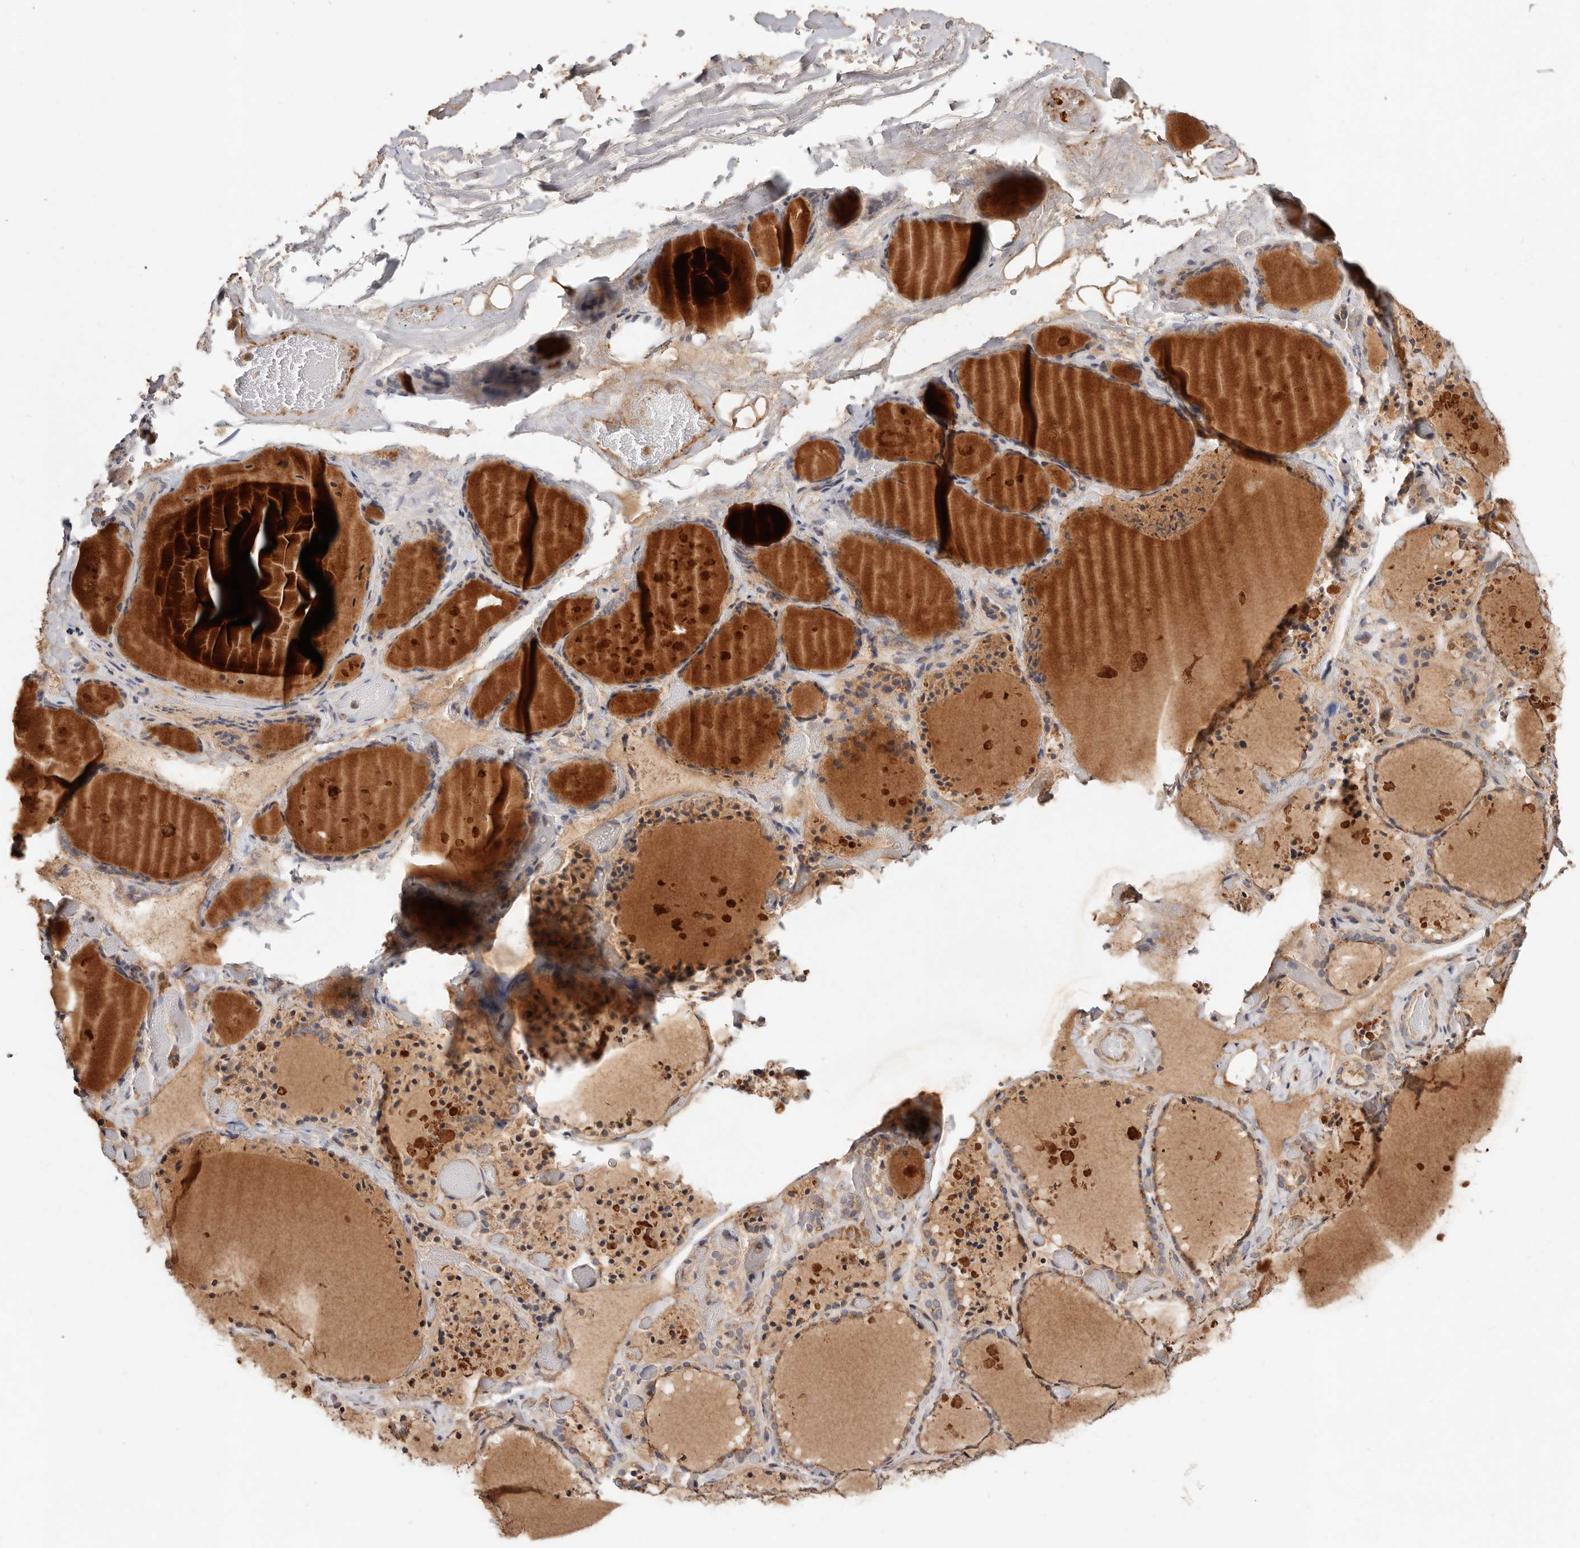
{"staining": {"intensity": "moderate", "quantity": ">75%", "location": "cytoplasmic/membranous"}, "tissue": "thyroid gland", "cell_type": "Glandular cells", "image_type": "normal", "snomed": [{"axis": "morphology", "description": "Normal tissue, NOS"}, {"axis": "topography", "description": "Thyroid gland"}], "caption": "Protein positivity by IHC shows moderate cytoplasmic/membranous positivity in approximately >75% of glandular cells in unremarkable thyroid gland.", "gene": "USP33", "patient": {"sex": "female", "age": 44}}